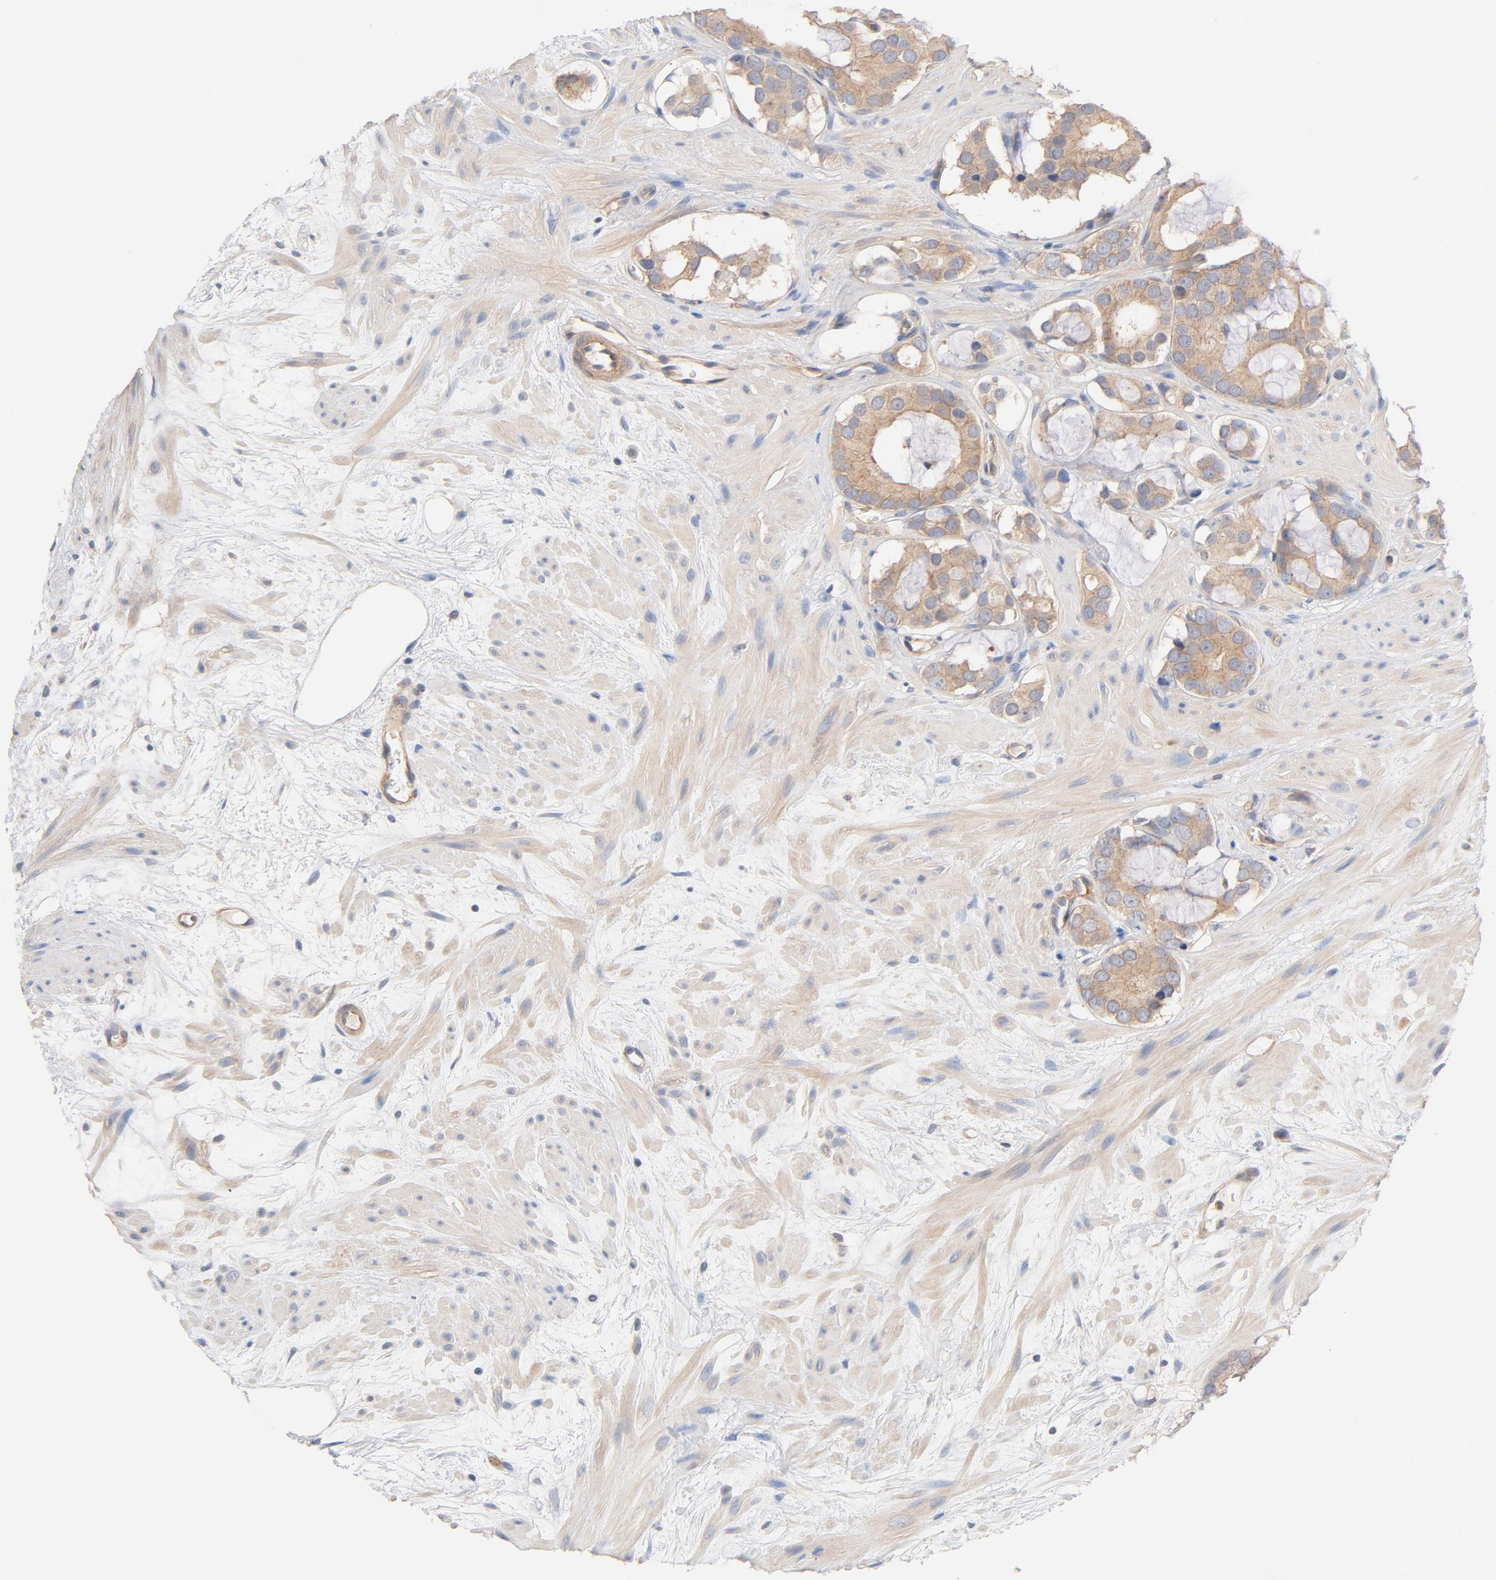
{"staining": {"intensity": "moderate", "quantity": ">75%", "location": "cytoplasmic/membranous"}, "tissue": "prostate cancer", "cell_type": "Tumor cells", "image_type": "cancer", "snomed": [{"axis": "morphology", "description": "Adenocarcinoma, Low grade"}, {"axis": "topography", "description": "Prostate"}], "caption": "About >75% of tumor cells in human adenocarcinoma (low-grade) (prostate) demonstrate moderate cytoplasmic/membranous protein staining as visualized by brown immunohistochemical staining.", "gene": "STRN3", "patient": {"sex": "male", "age": 57}}